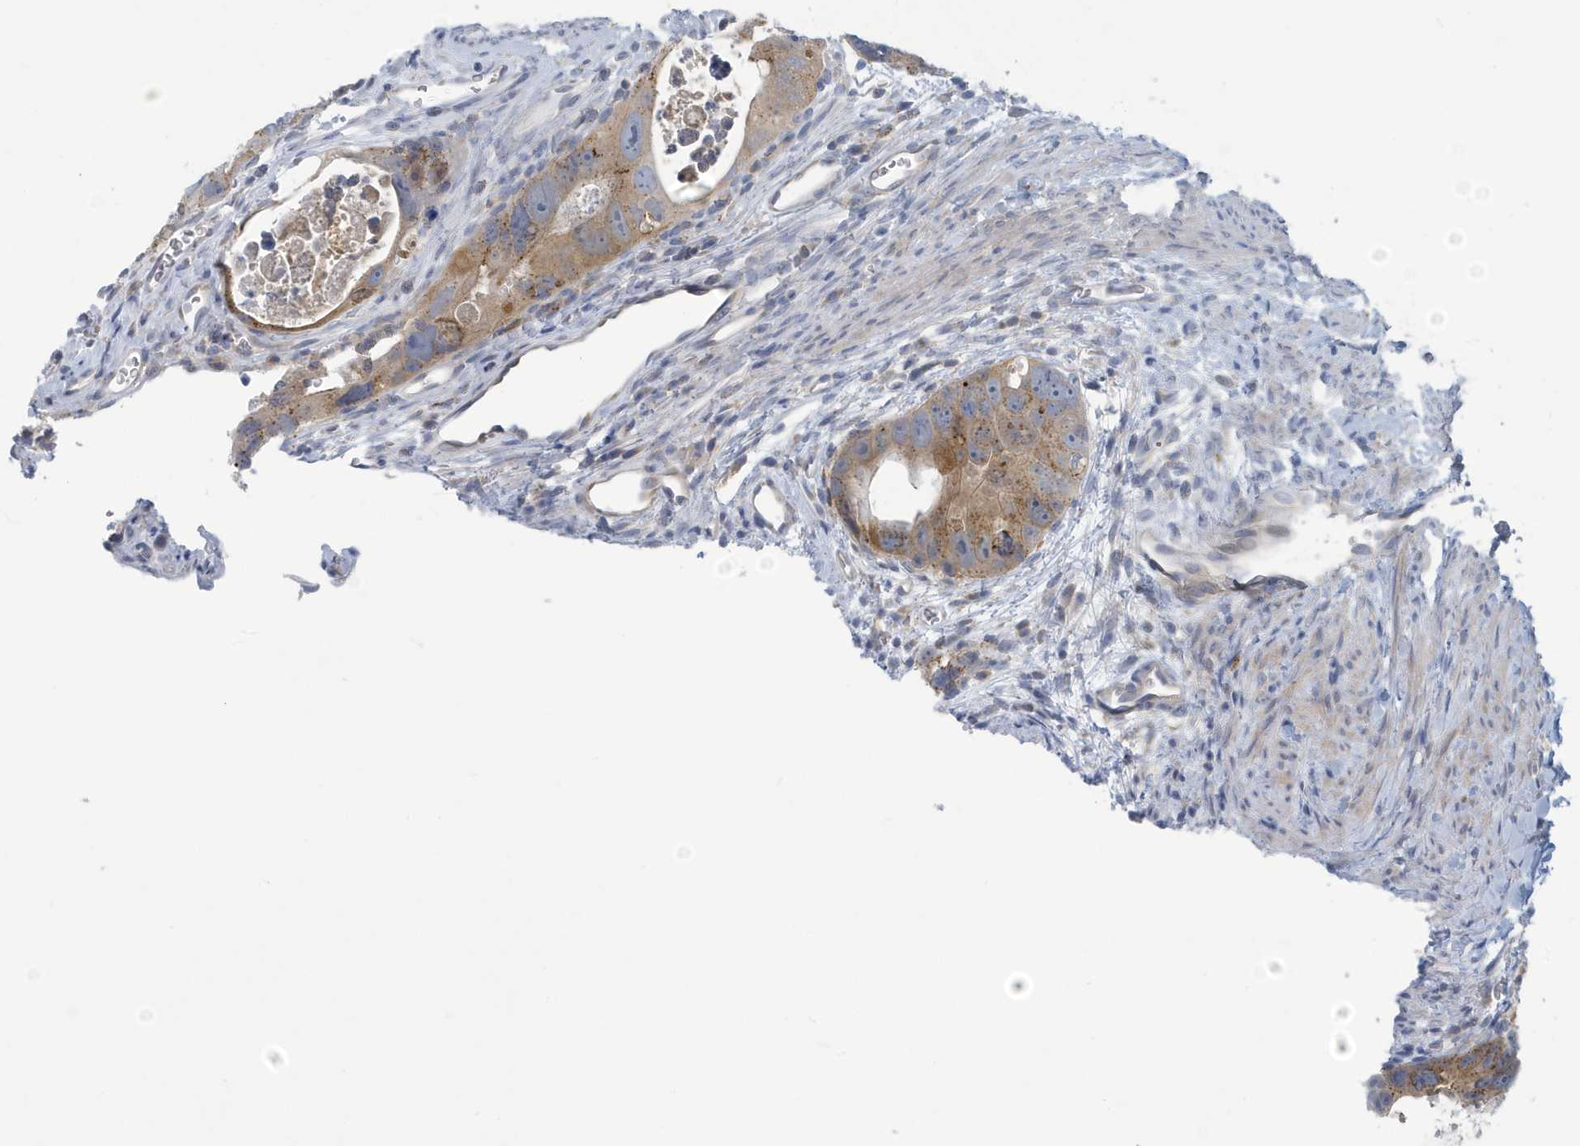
{"staining": {"intensity": "moderate", "quantity": ">75%", "location": "cytoplasmic/membranous"}, "tissue": "colorectal cancer", "cell_type": "Tumor cells", "image_type": "cancer", "snomed": [{"axis": "morphology", "description": "Adenocarcinoma, NOS"}, {"axis": "topography", "description": "Rectum"}], "caption": "This image displays adenocarcinoma (colorectal) stained with immunohistochemistry (IHC) to label a protein in brown. The cytoplasmic/membranous of tumor cells show moderate positivity for the protein. Nuclei are counter-stained blue.", "gene": "VTA1", "patient": {"sex": "male", "age": 59}}